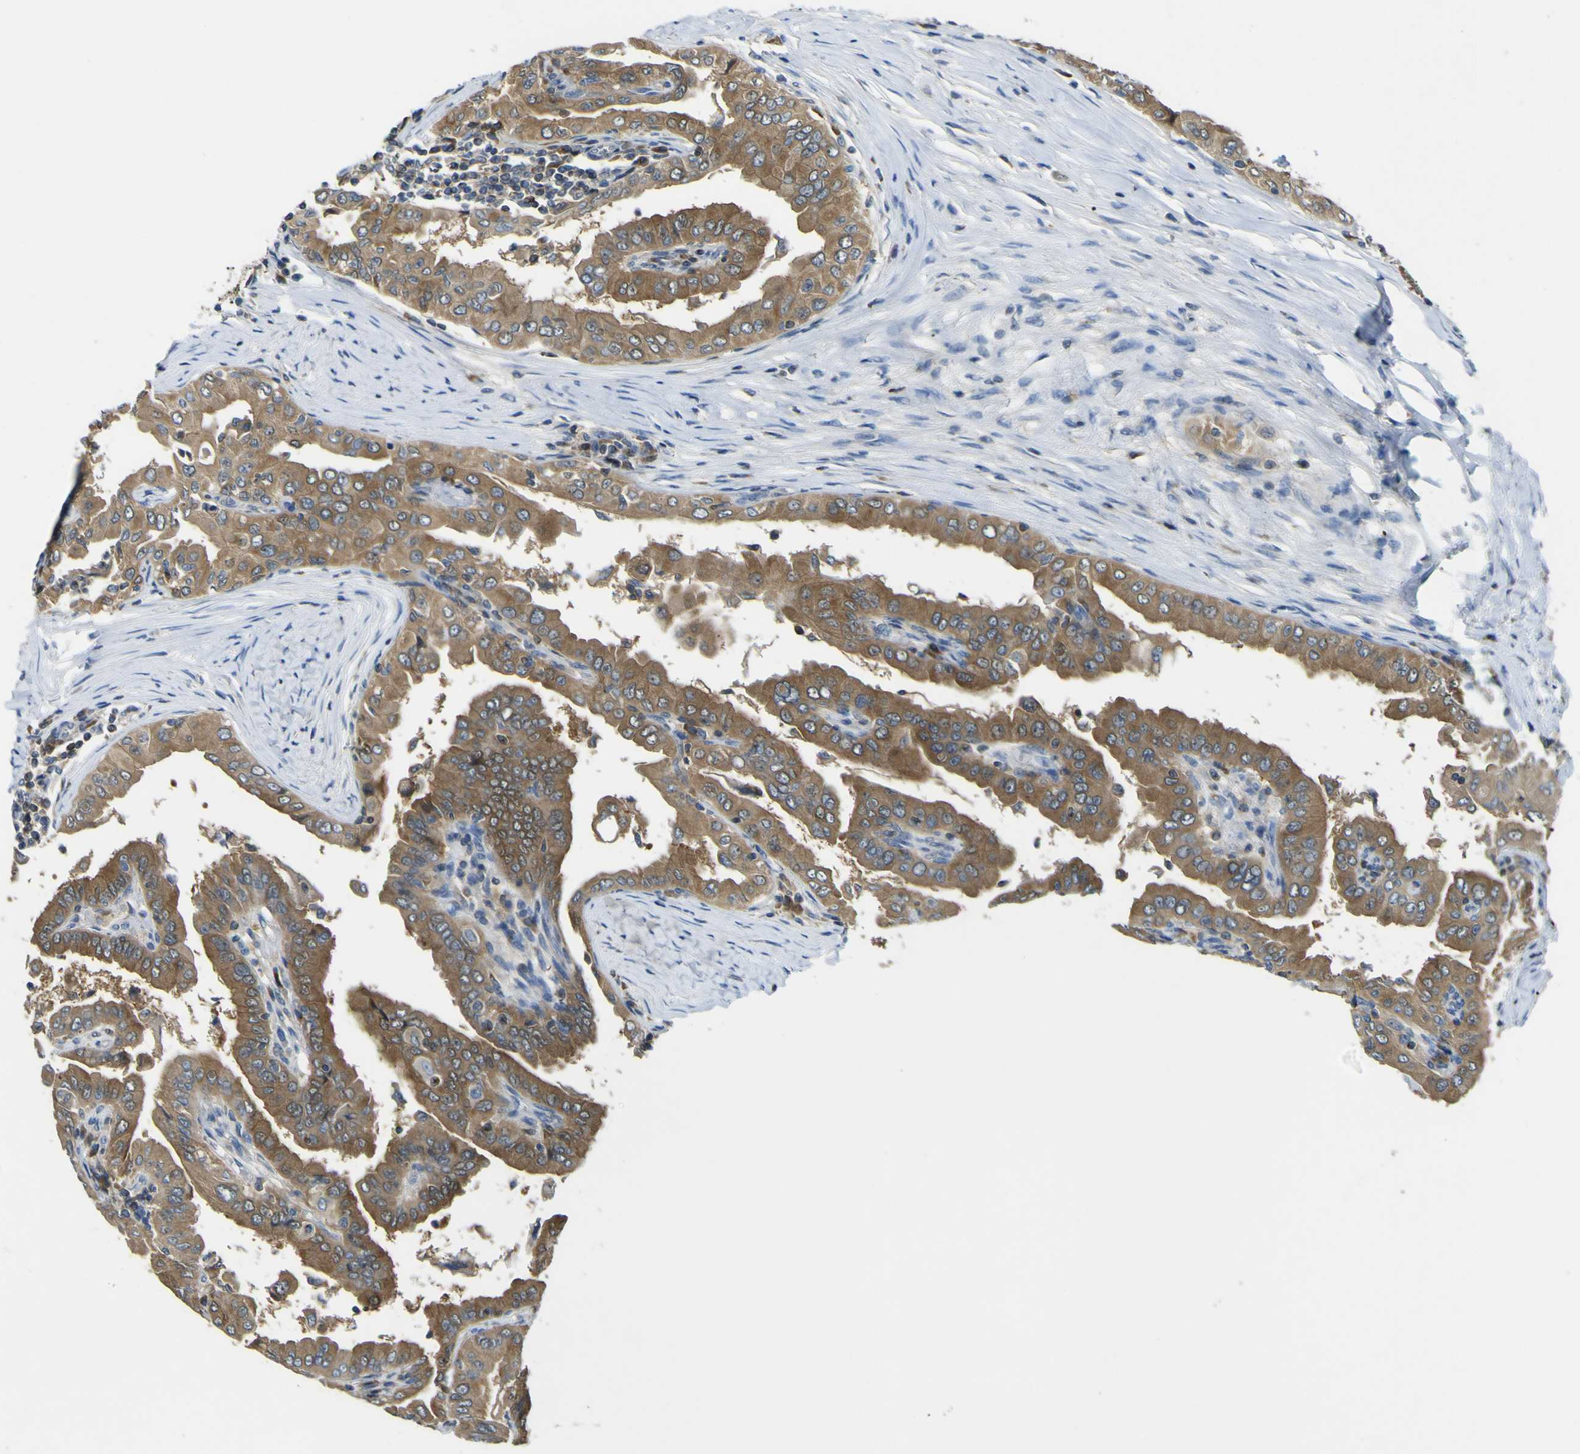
{"staining": {"intensity": "moderate", "quantity": ">75%", "location": "cytoplasmic/membranous"}, "tissue": "thyroid cancer", "cell_type": "Tumor cells", "image_type": "cancer", "snomed": [{"axis": "morphology", "description": "Papillary adenocarcinoma, NOS"}, {"axis": "topography", "description": "Thyroid gland"}], "caption": "Immunohistochemistry micrograph of human papillary adenocarcinoma (thyroid) stained for a protein (brown), which demonstrates medium levels of moderate cytoplasmic/membranous positivity in about >75% of tumor cells.", "gene": "EML2", "patient": {"sex": "male", "age": 33}}